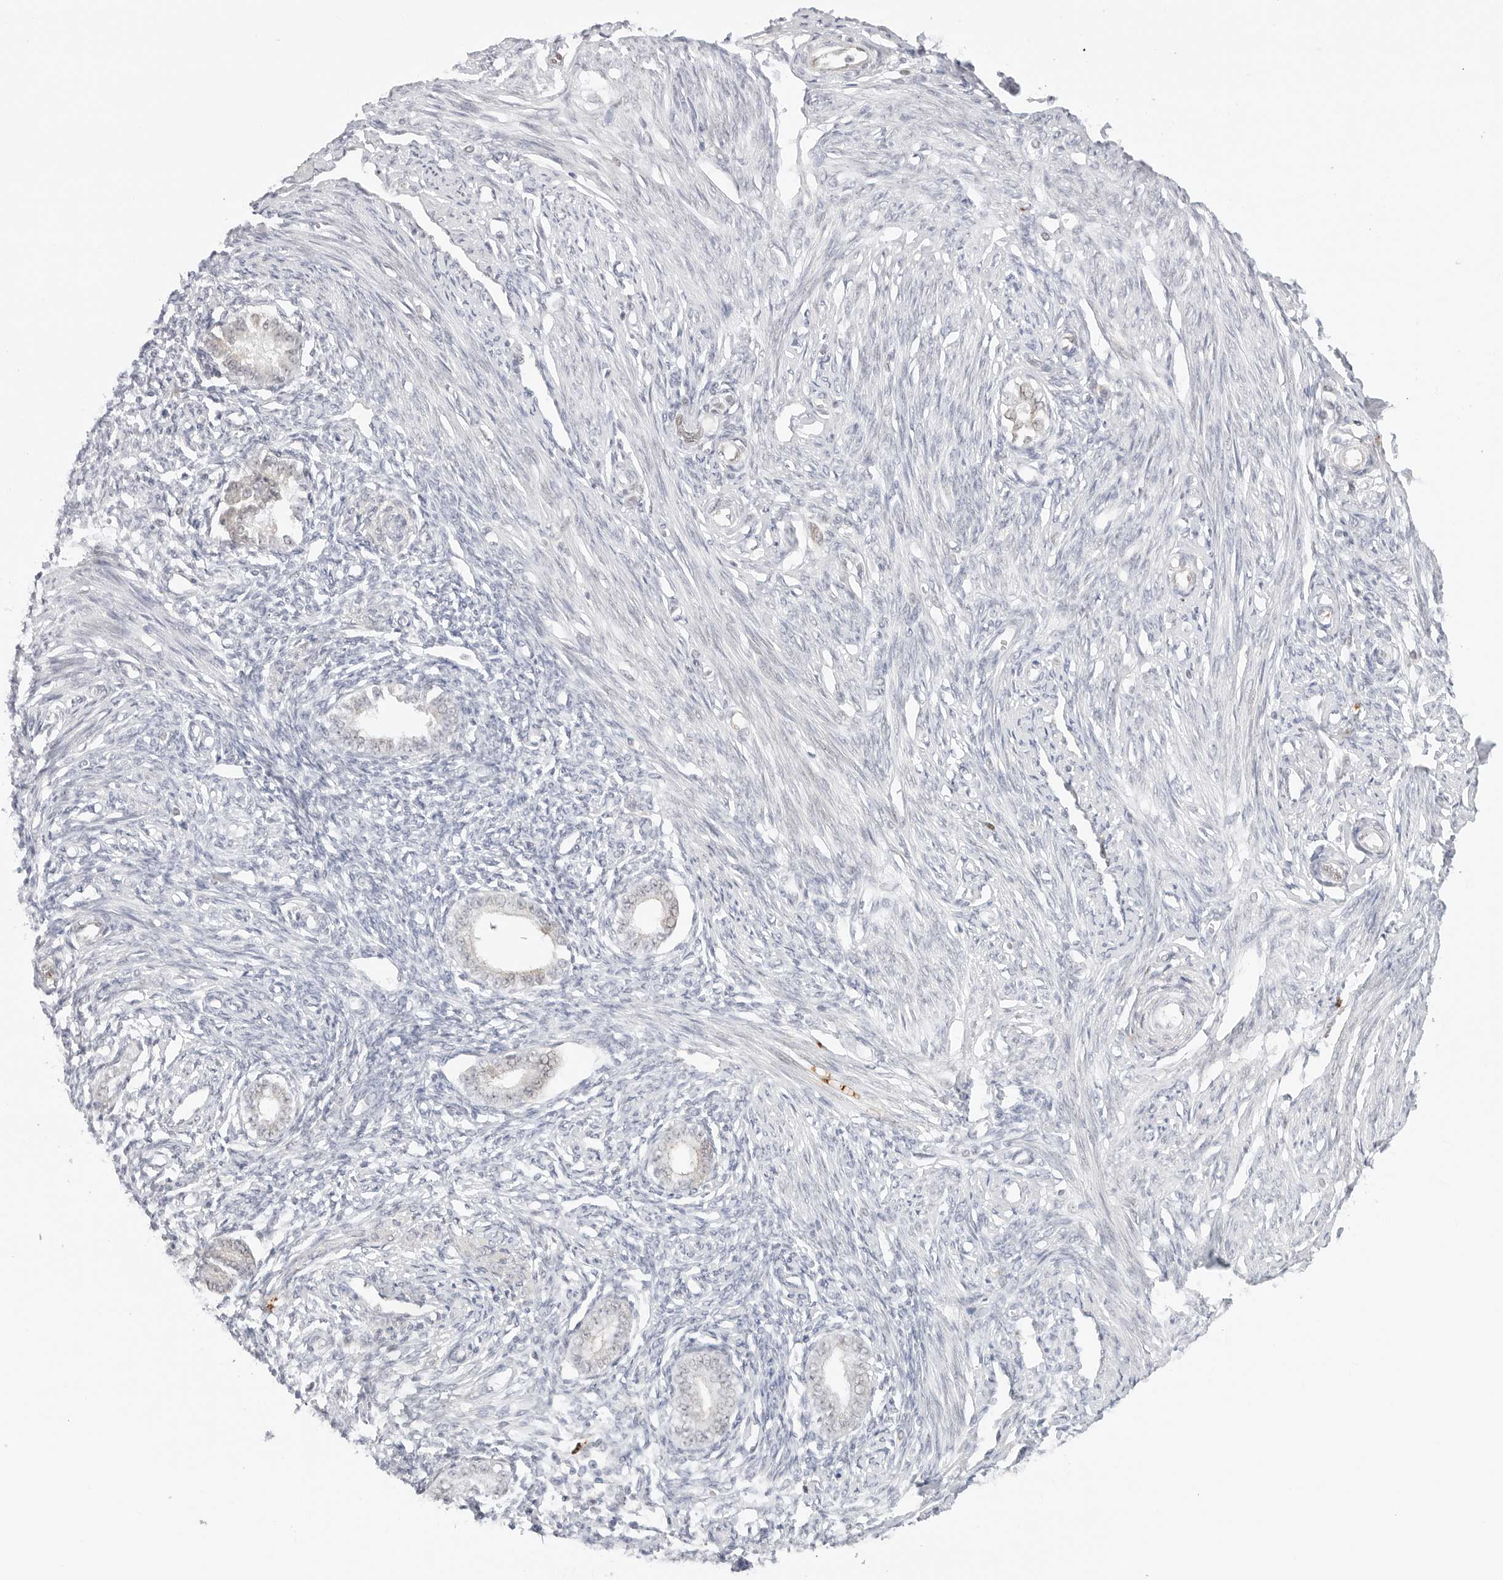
{"staining": {"intensity": "negative", "quantity": "none", "location": "none"}, "tissue": "endometrium", "cell_type": "Cells in endometrial stroma", "image_type": "normal", "snomed": [{"axis": "morphology", "description": "Normal tissue, NOS"}, {"axis": "topography", "description": "Endometrium"}], "caption": "The photomicrograph reveals no significant staining in cells in endometrial stroma of endometrium. (Immunohistochemistry, brightfield microscopy, high magnification).", "gene": "HIPK3", "patient": {"sex": "female", "age": 56}}